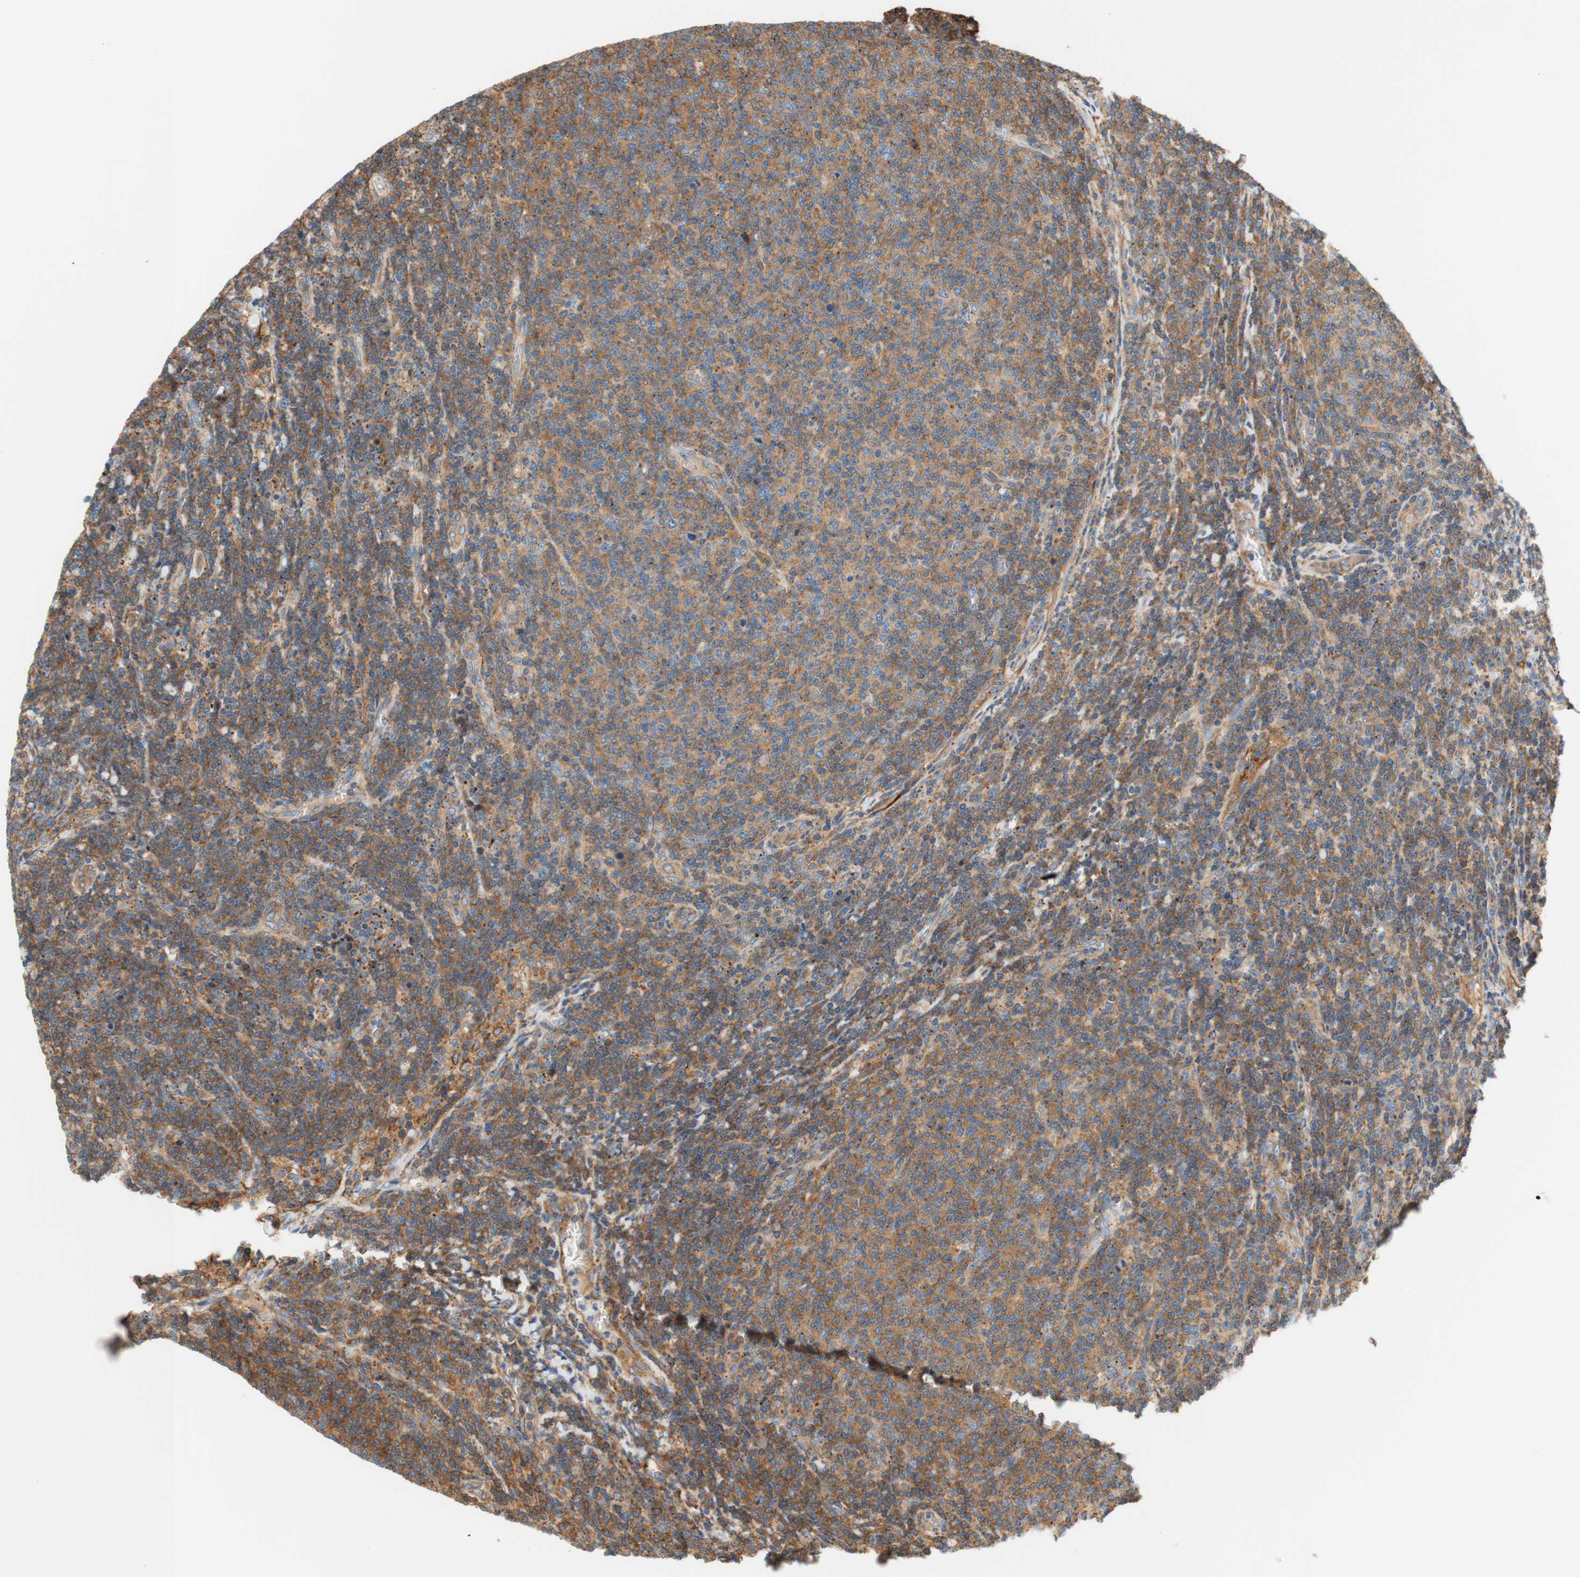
{"staining": {"intensity": "moderate", "quantity": ">75%", "location": "cytoplasmic/membranous"}, "tissue": "lymphoma", "cell_type": "Tumor cells", "image_type": "cancer", "snomed": [{"axis": "morphology", "description": "Malignant lymphoma, non-Hodgkin's type, Low grade"}, {"axis": "topography", "description": "Lymph node"}], "caption": "Lymphoma stained with DAB immunohistochemistry exhibits medium levels of moderate cytoplasmic/membranous staining in about >75% of tumor cells.", "gene": "VPS26A", "patient": {"sex": "male", "age": 66}}